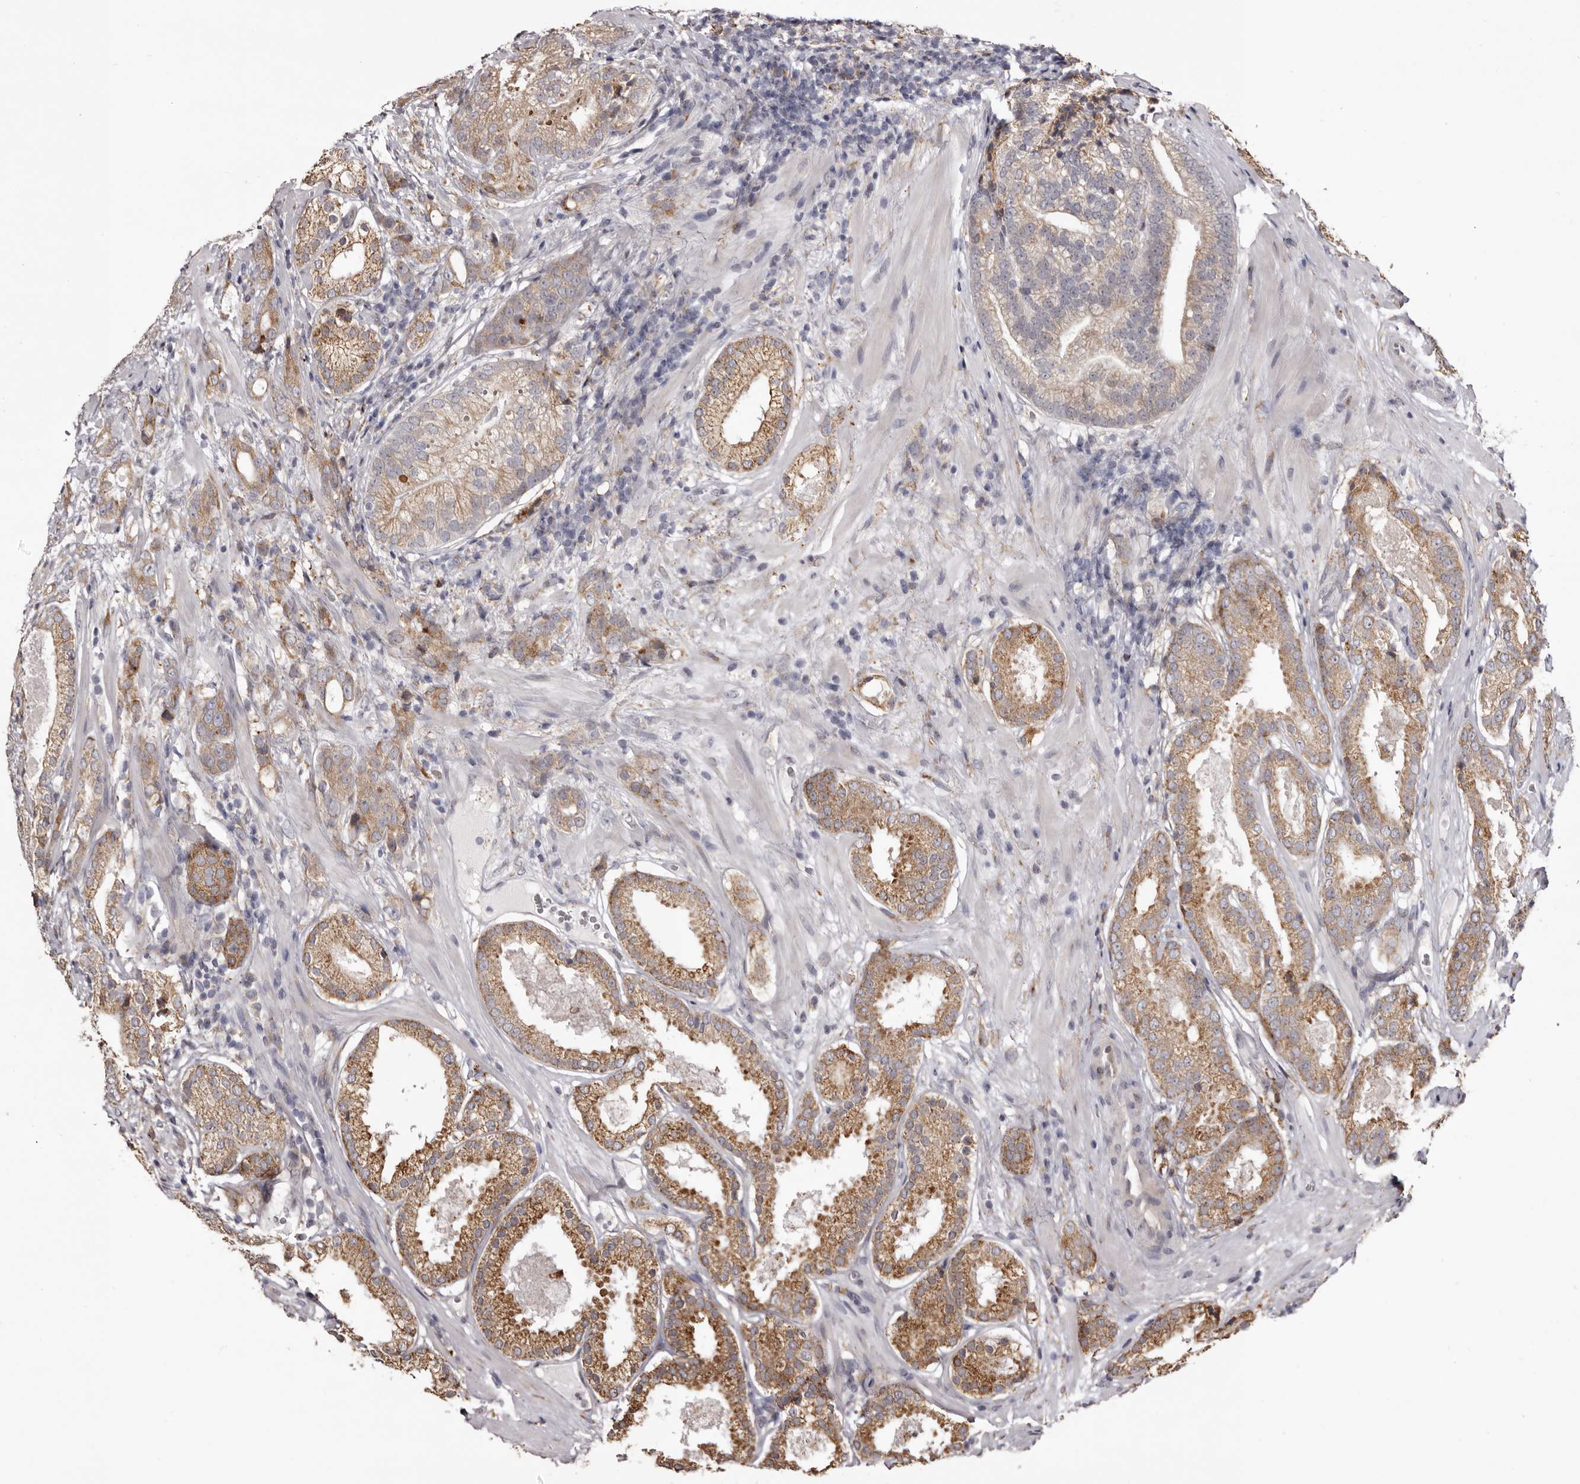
{"staining": {"intensity": "moderate", "quantity": ">75%", "location": "cytoplasmic/membranous"}, "tissue": "prostate cancer", "cell_type": "Tumor cells", "image_type": "cancer", "snomed": [{"axis": "morphology", "description": "Adenocarcinoma, High grade"}, {"axis": "topography", "description": "Prostate"}], "caption": "Prostate adenocarcinoma (high-grade) was stained to show a protein in brown. There is medium levels of moderate cytoplasmic/membranous expression in about >75% of tumor cells.", "gene": "PIGX", "patient": {"sex": "male", "age": 57}}